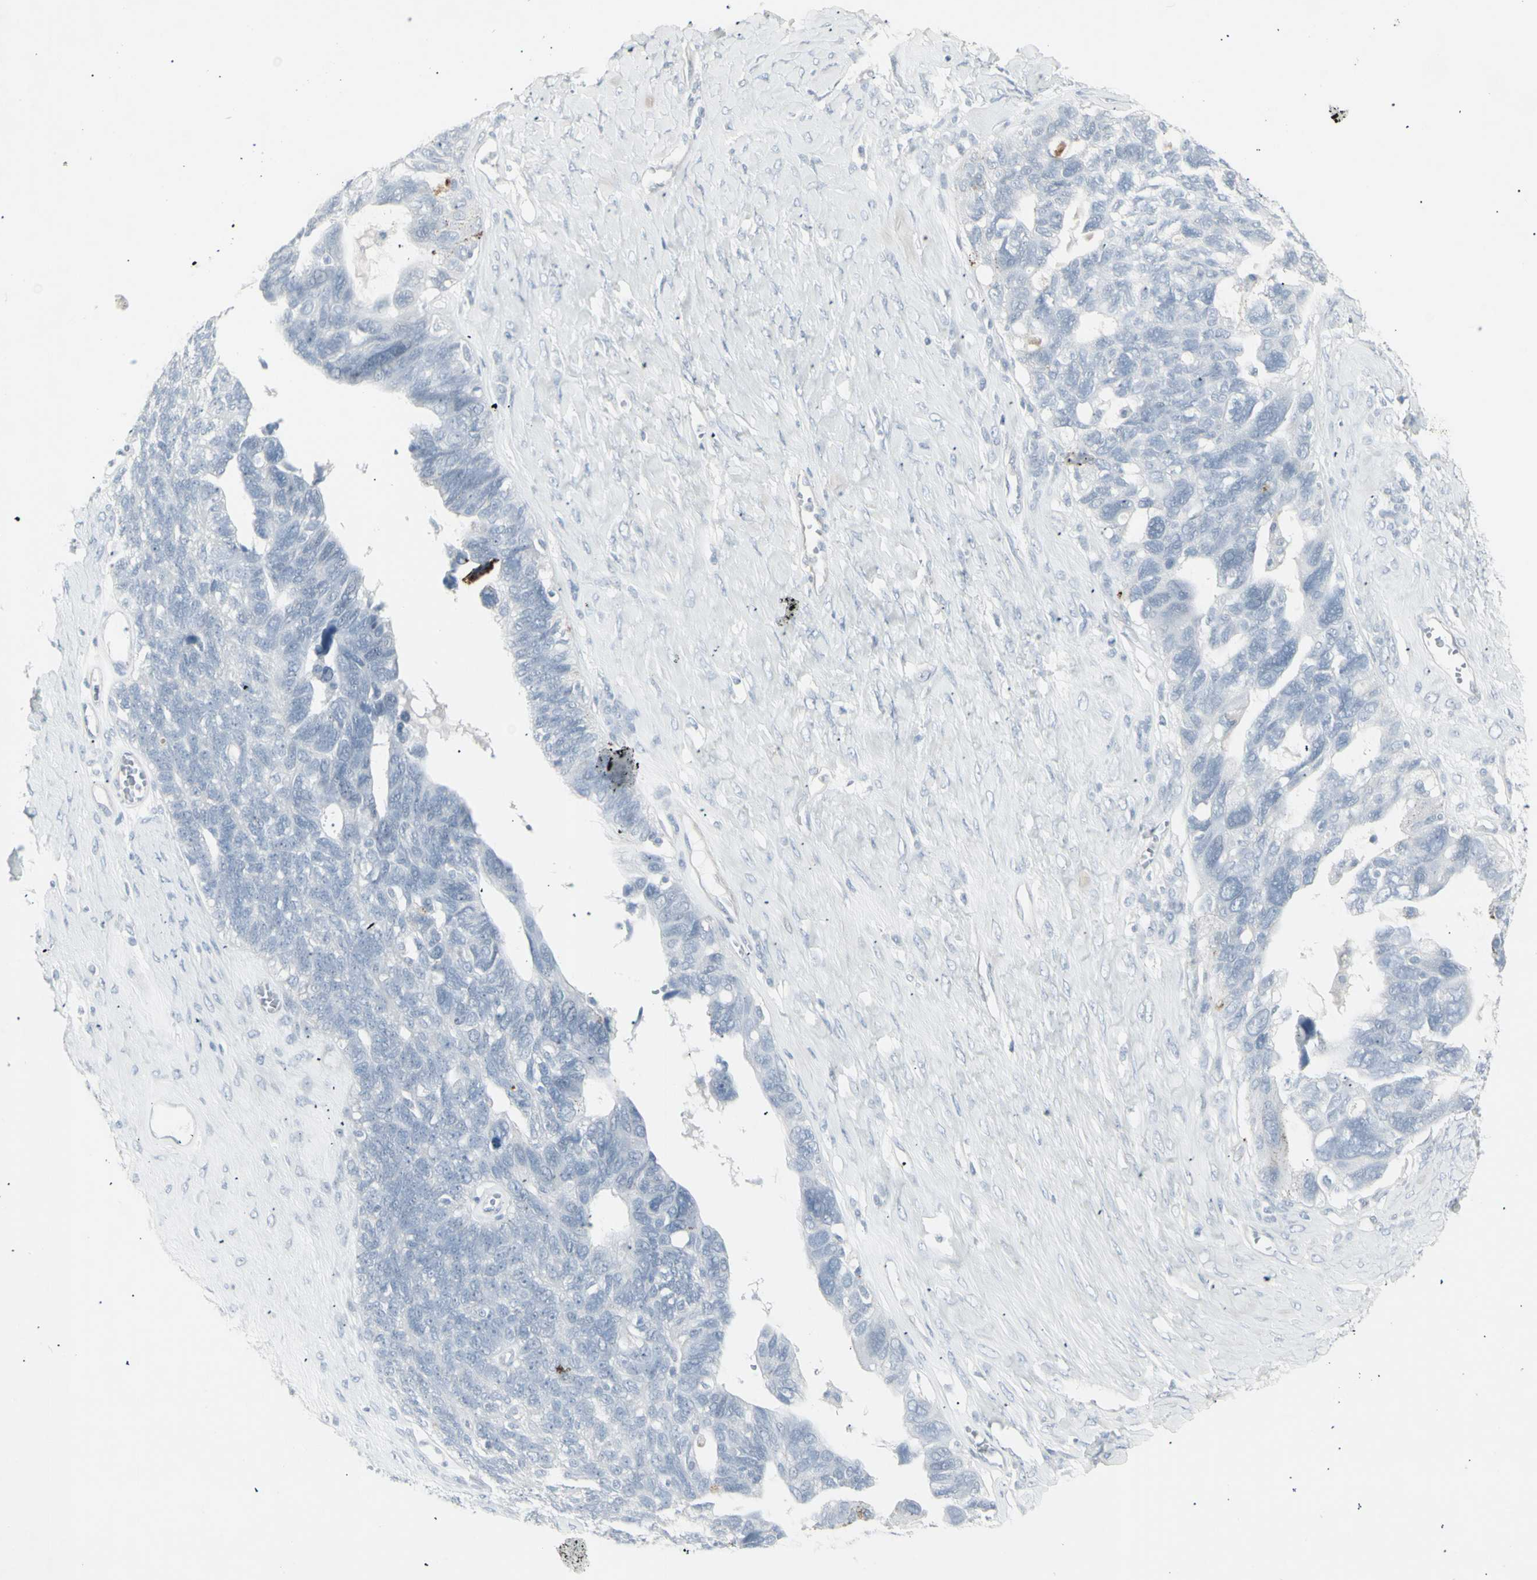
{"staining": {"intensity": "negative", "quantity": "none", "location": "none"}, "tissue": "ovarian cancer", "cell_type": "Tumor cells", "image_type": "cancer", "snomed": [{"axis": "morphology", "description": "Cystadenocarcinoma, serous, NOS"}, {"axis": "topography", "description": "Ovary"}], "caption": "Human serous cystadenocarcinoma (ovarian) stained for a protein using immunohistochemistry reveals no positivity in tumor cells.", "gene": "YBX2", "patient": {"sex": "female", "age": 79}}